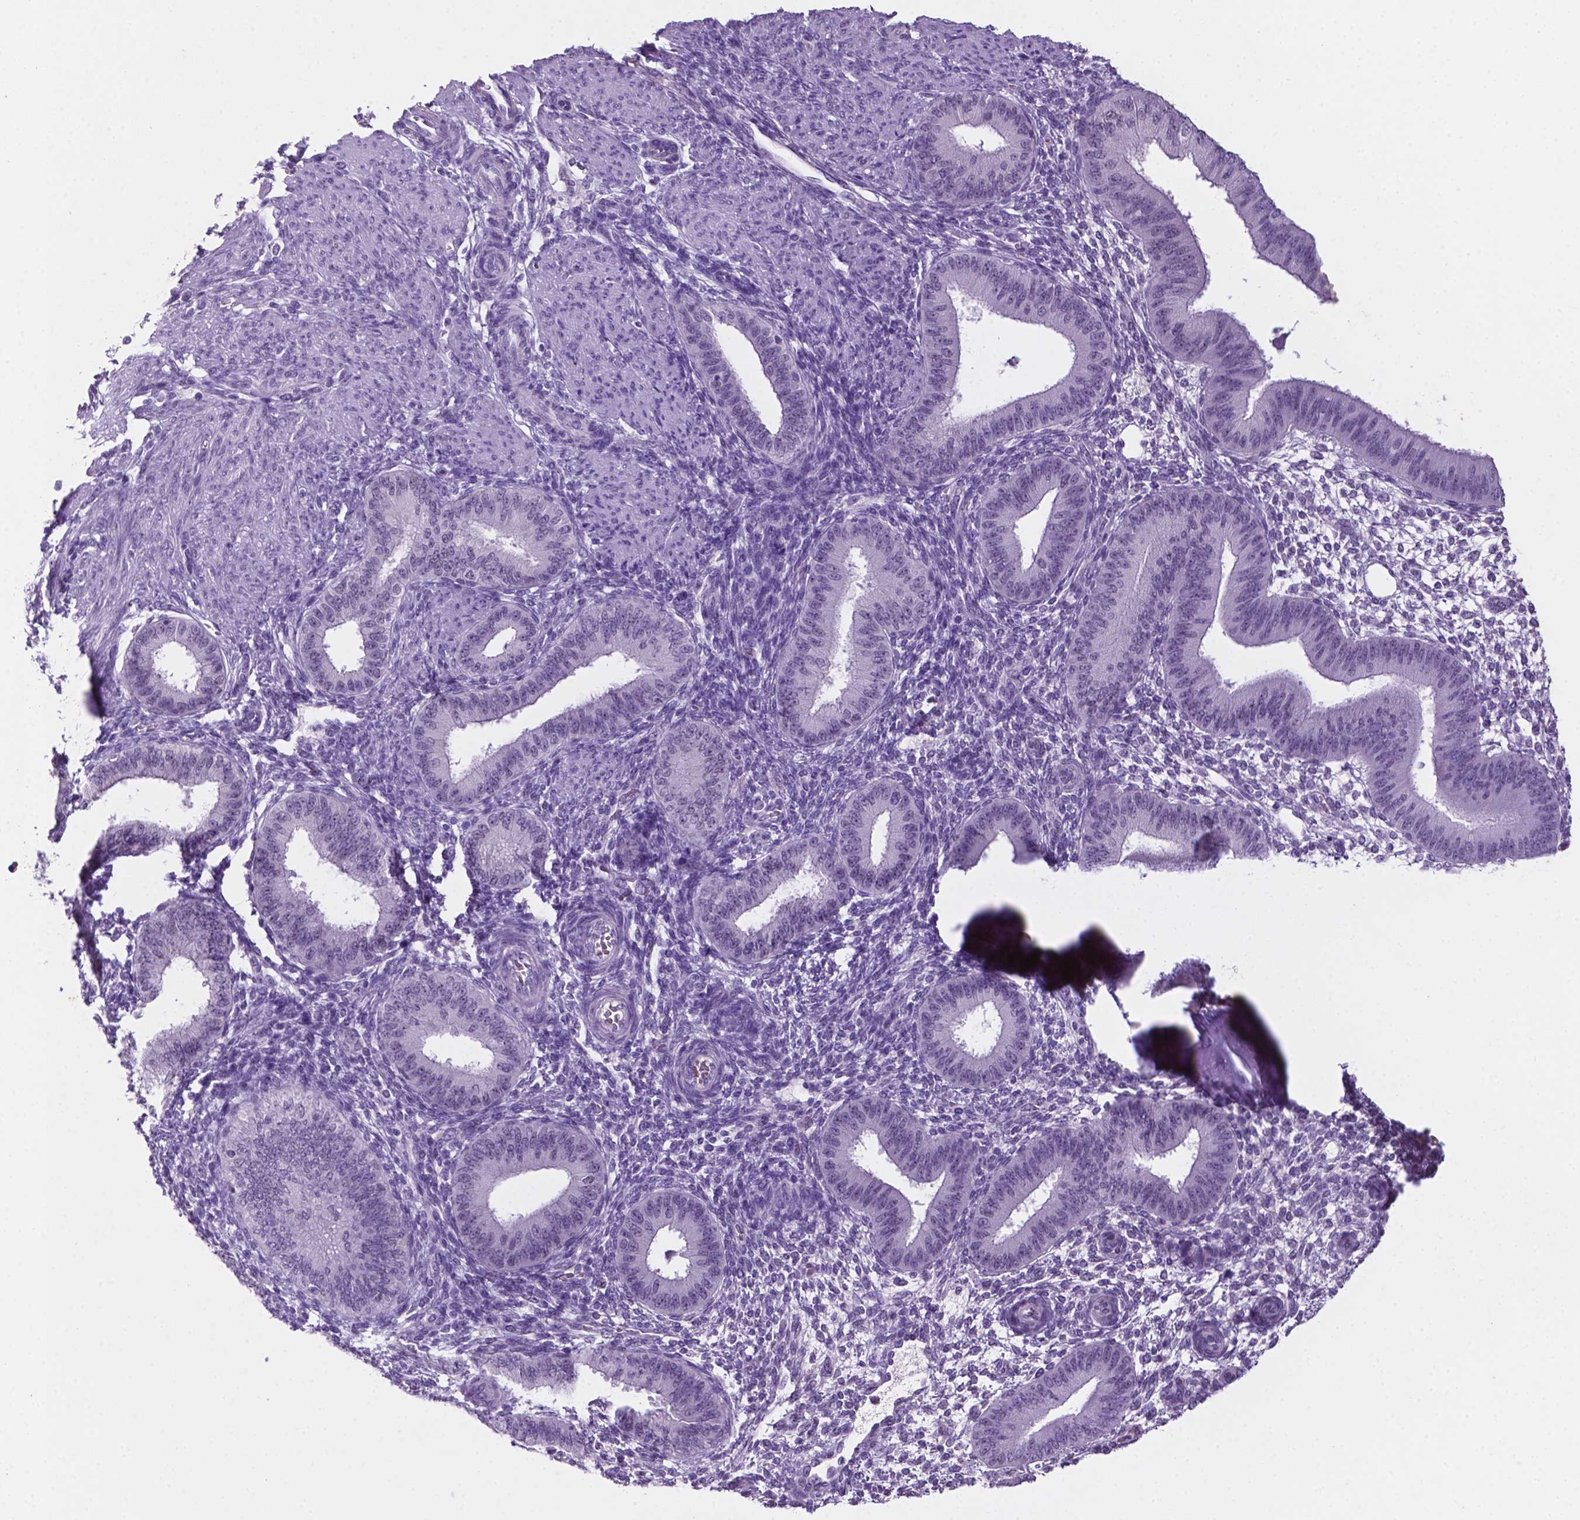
{"staining": {"intensity": "negative", "quantity": "none", "location": "none"}, "tissue": "endometrium", "cell_type": "Cells in endometrial stroma", "image_type": "normal", "snomed": [{"axis": "morphology", "description": "Normal tissue, NOS"}, {"axis": "topography", "description": "Endometrium"}], "caption": "Cells in endometrial stroma show no significant protein staining in benign endometrium. (DAB immunohistochemistry visualized using brightfield microscopy, high magnification).", "gene": "C18orf21", "patient": {"sex": "female", "age": 39}}